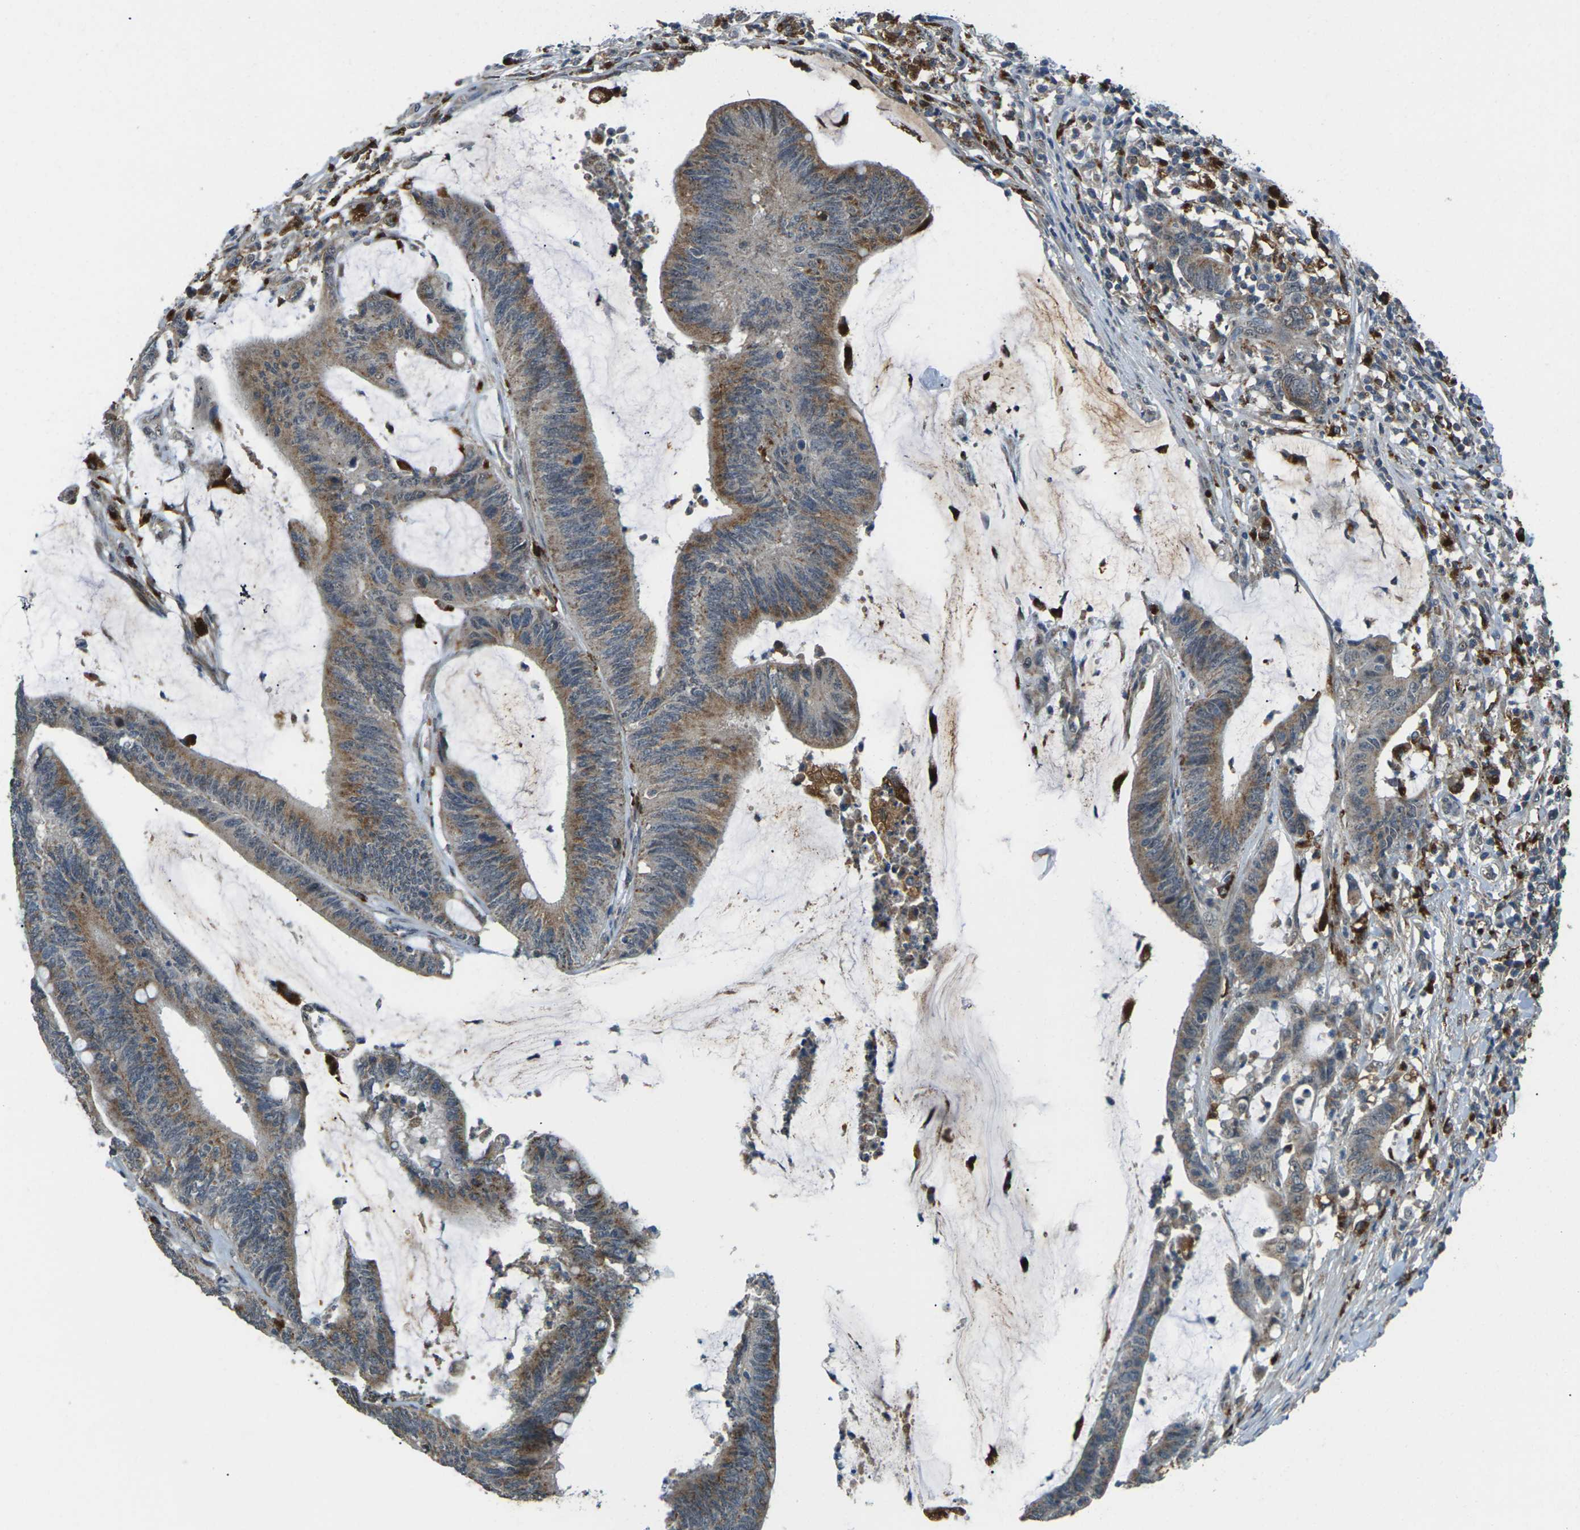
{"staining": {"intensity": "moderate", "quantity": ">75%", "location": "cytoplasmic/membranous"}, "tissue": "colorectal cancer", "cell_type": "Tumor cells", "image_type": "cancer", "snomed": [{"axis": "morphology", "description": "Adenocarcinoma, NOS"}, {"axis": "topography", "description": "Rectum"}], "caption": "IHC (DAB (3,3'-diaminobenzidine)) staining of human adenocarcinoma (colorectal) displays moderate cytoplasmic/membranous protein expression in approximately >75% of tumor cells.", "gene": "SLC31A2", "patient": {"sex": "female", "age": 66}}